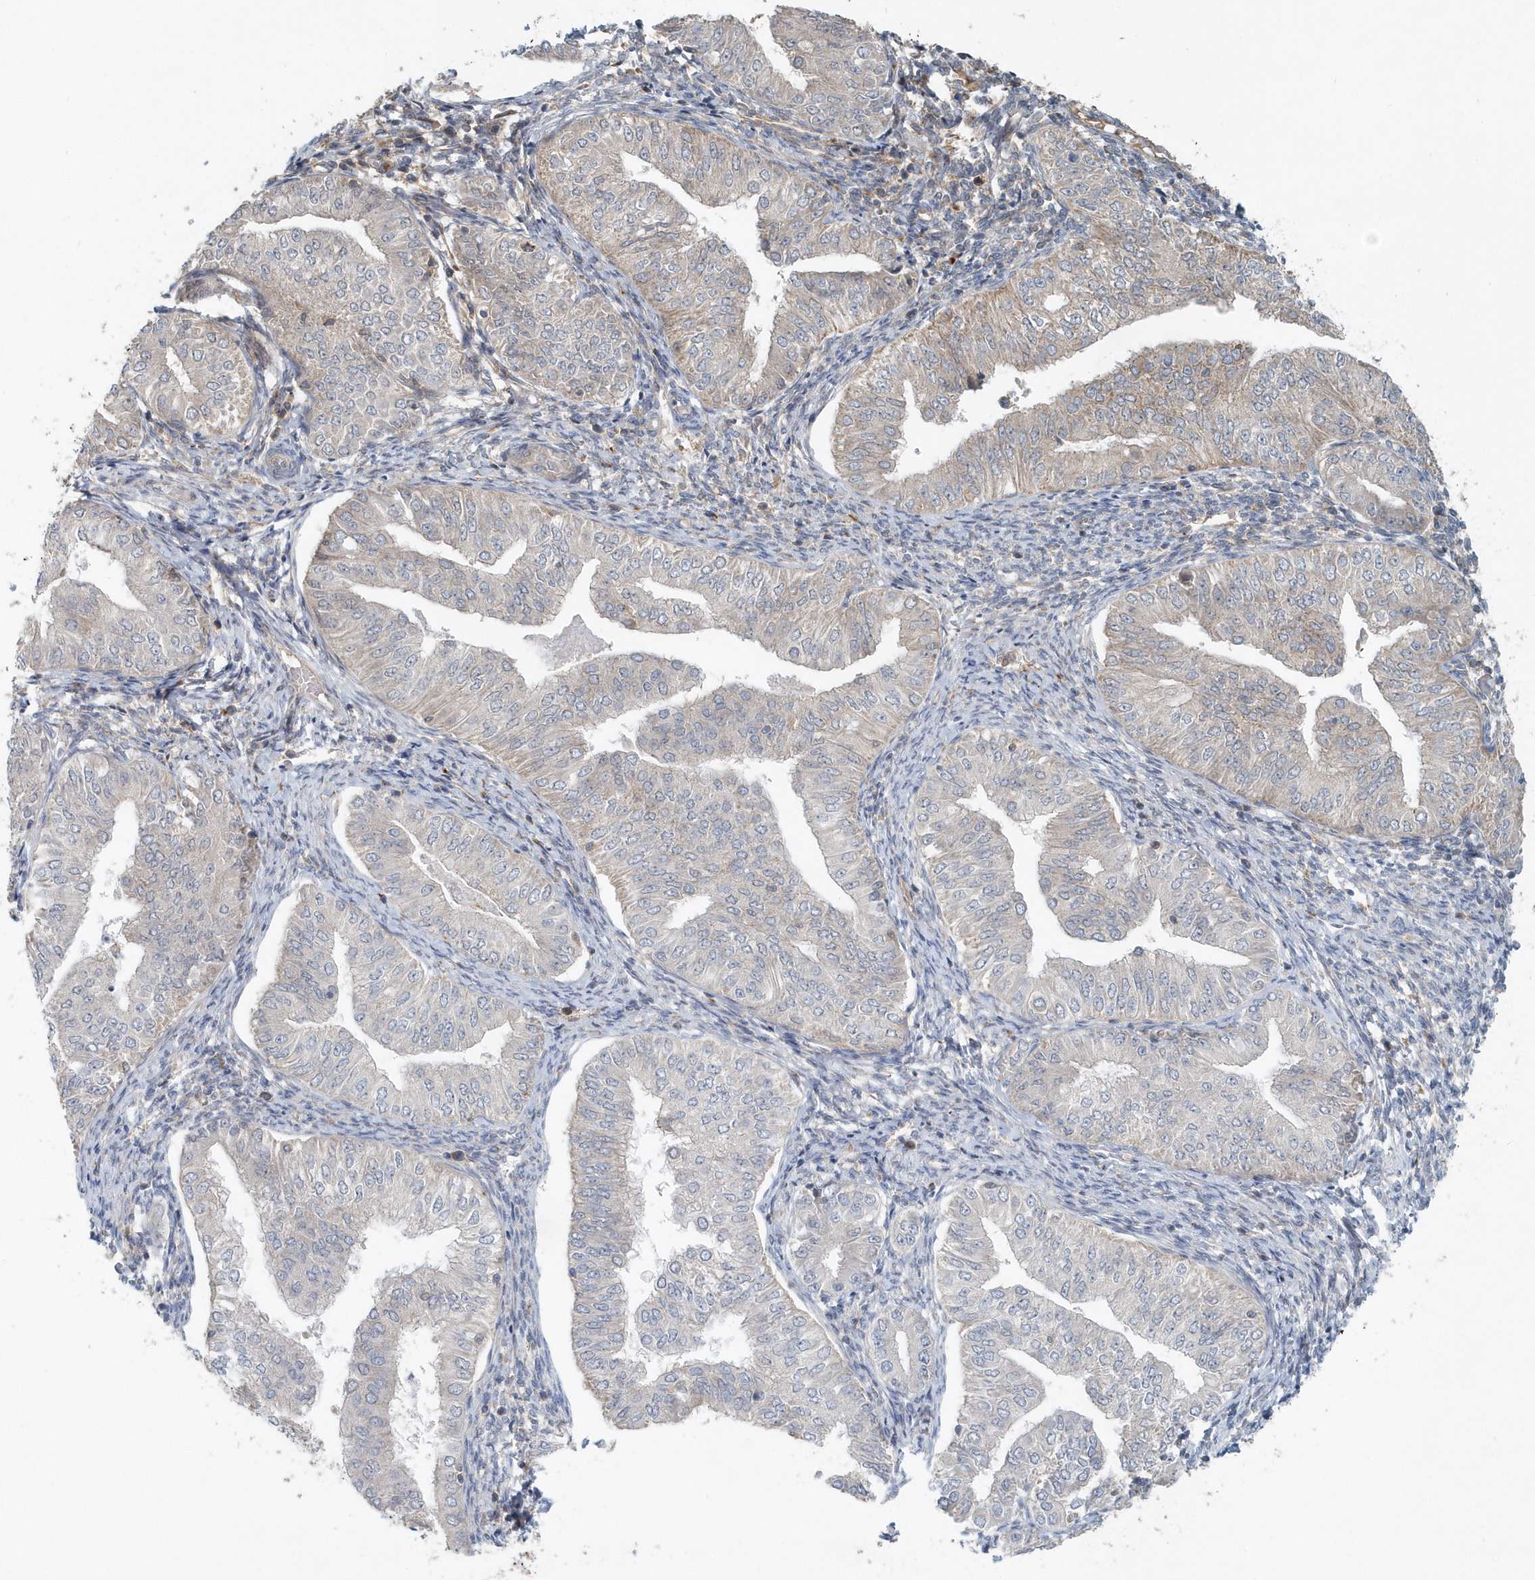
{"staining": {"intensity": "negative", "quantity": "none", "location": "none"}, "tissue": "endometrial cancer", "cell_type": "Tumor cells", "image_type": "cancer", "snomed": [{"axis": "morphology", "description": "Normal tissue, NOS"}, {"axis": "morphology", "description": "Adenocarcinoma, NOS"}, {"axis": "topography", "description": "Endometrium"}], "caption": "The histopathology image shows no significant staining in tumor cells of endometrial cancer.", "gene": "MMUT", "patient": {"sex": "female", "age": 53}}